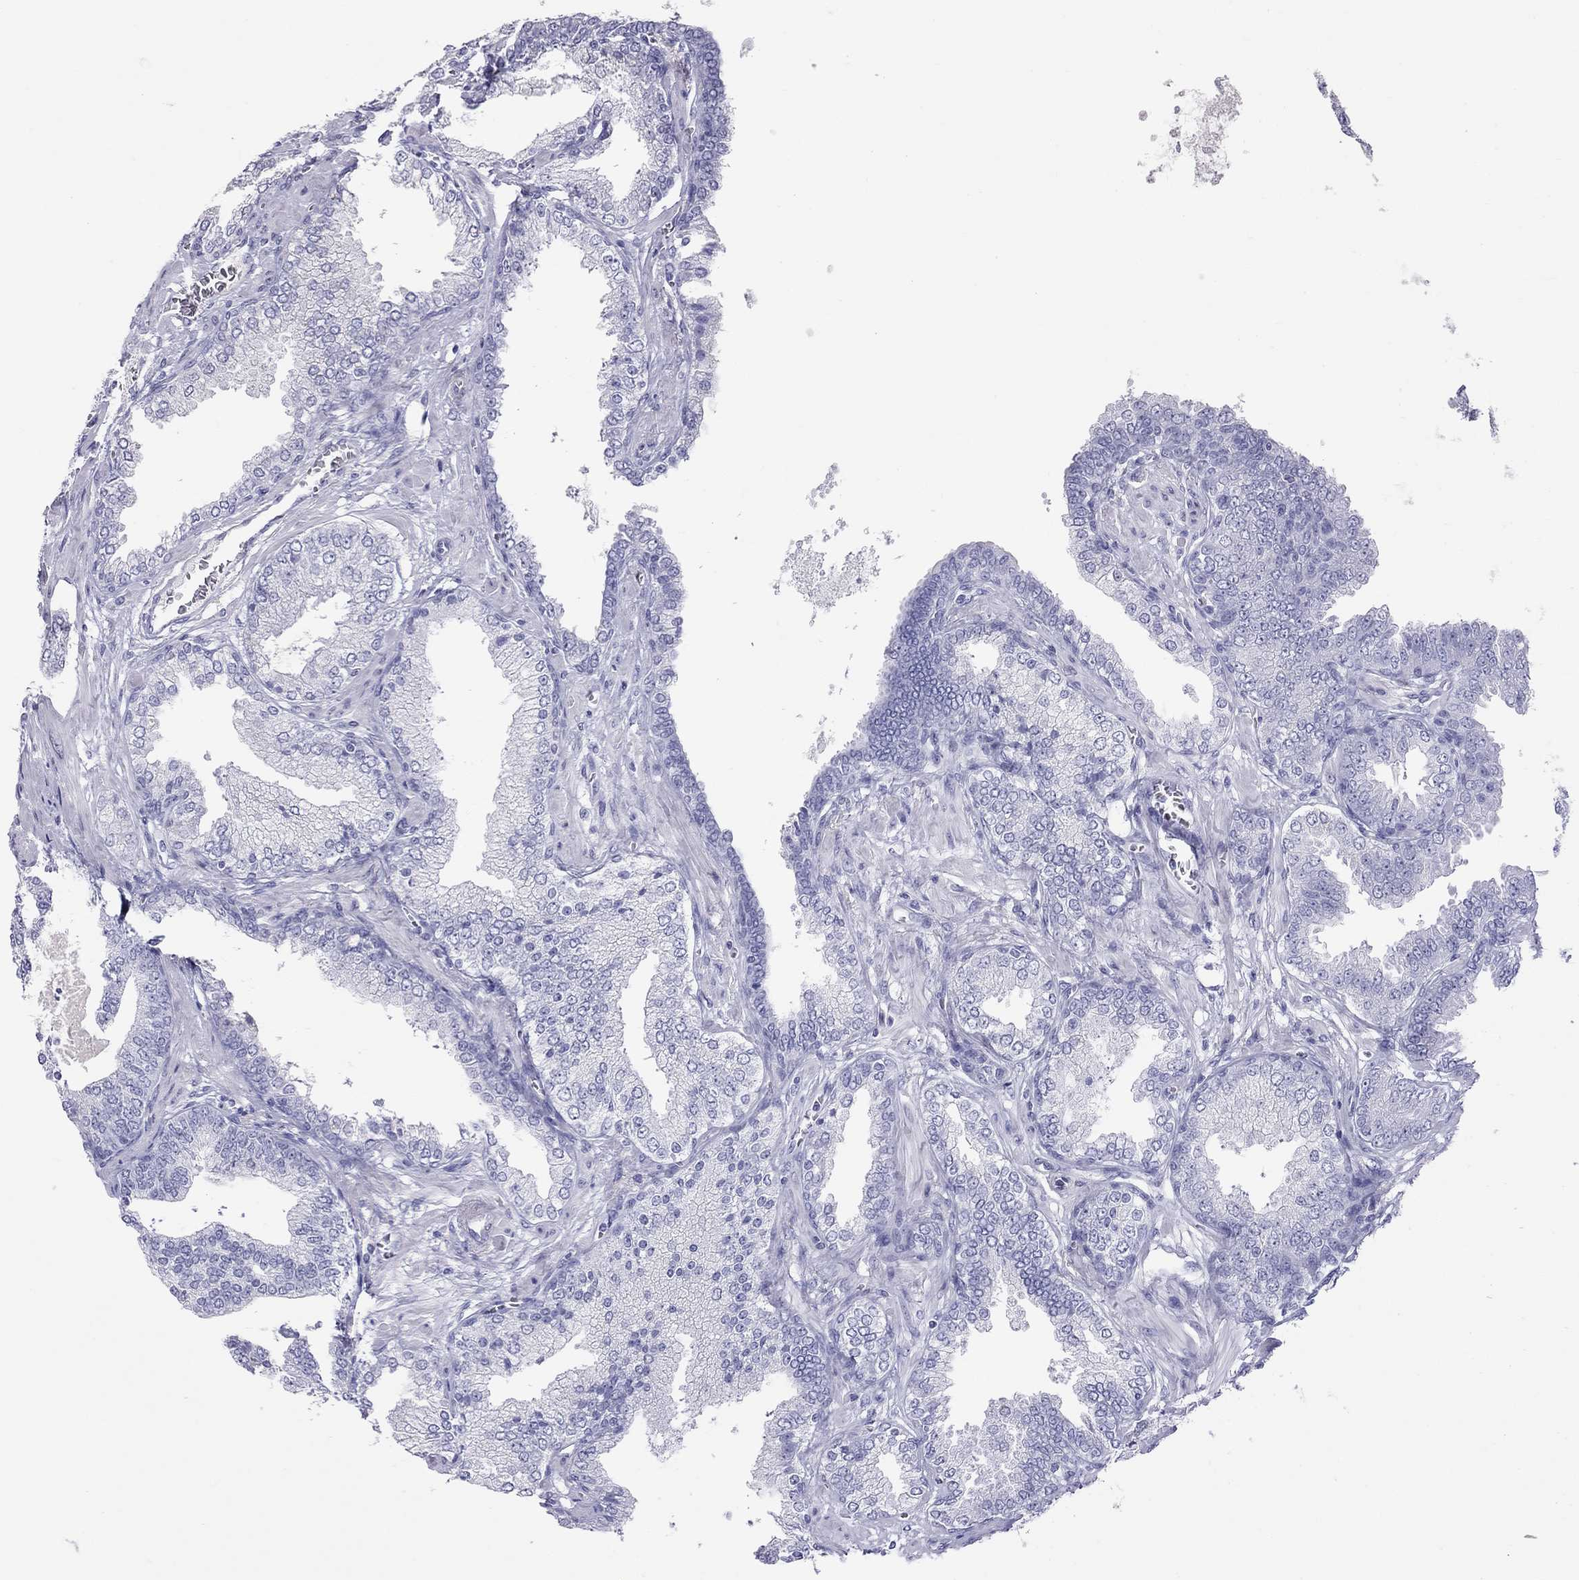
{"staining": {"intensity": "negative", "quantity": "none", "location": "none"}, "tissue": "prostate cancer", "cell_type": "Tumor cells", "image_type": "cancer", "snomed": [{"axis": "morphology", "description": "Adenocarcinoma, NOS"}, {"axis": "topography", "description": "Prostate"}], "caption": "High power microscopy histopathology image of an IHC photomicrograph of prostate cancer, revealing no significant positivity in tumor cells. (DAB IHC, high magnification).", "gene": "STAG3", "patient": {"sex": "male", "age": 64}}